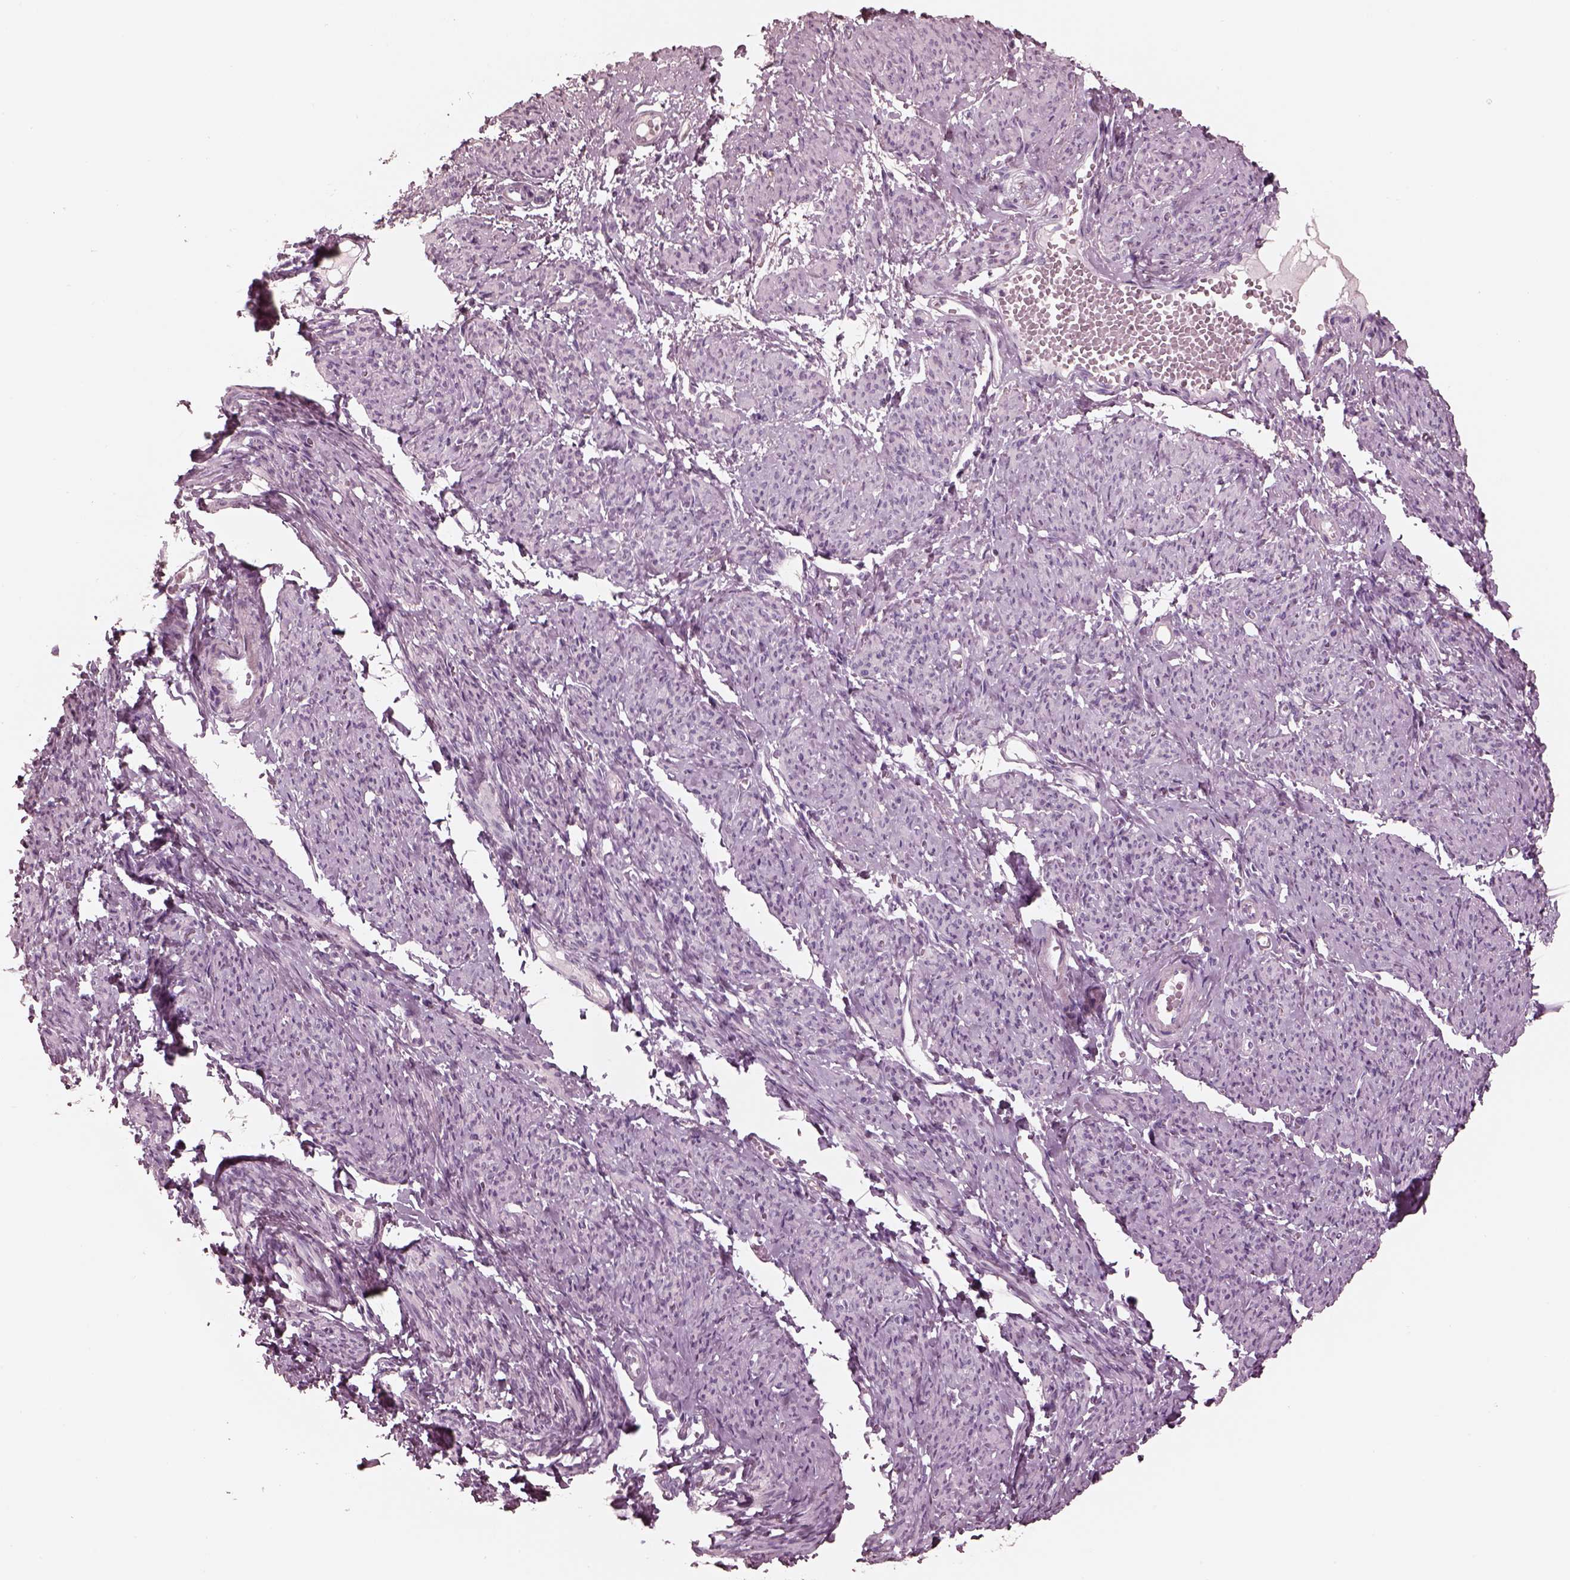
{"staining": {"intensity": "negative", "quantity": "none", "location": "none"}, "tissue": "smooth muscle", "cell_type": "Smooth muscle cells", "image_type": "normal", "snomed": [{"axis": "morphology", "description": "Normal tissue, NOS"}, {"axis": "topography", "description": "Smooth muscle"}], "caption": "There is no significant expression in smooth muscle cells of smooth muscle. (Stains: DAB immunohistochemistry with hematoxylin counter stain, Microscopy: brightfield microscopy at high magnification).", "gene": "CADM2", "patient": {"sex": "female", "age": 65}}